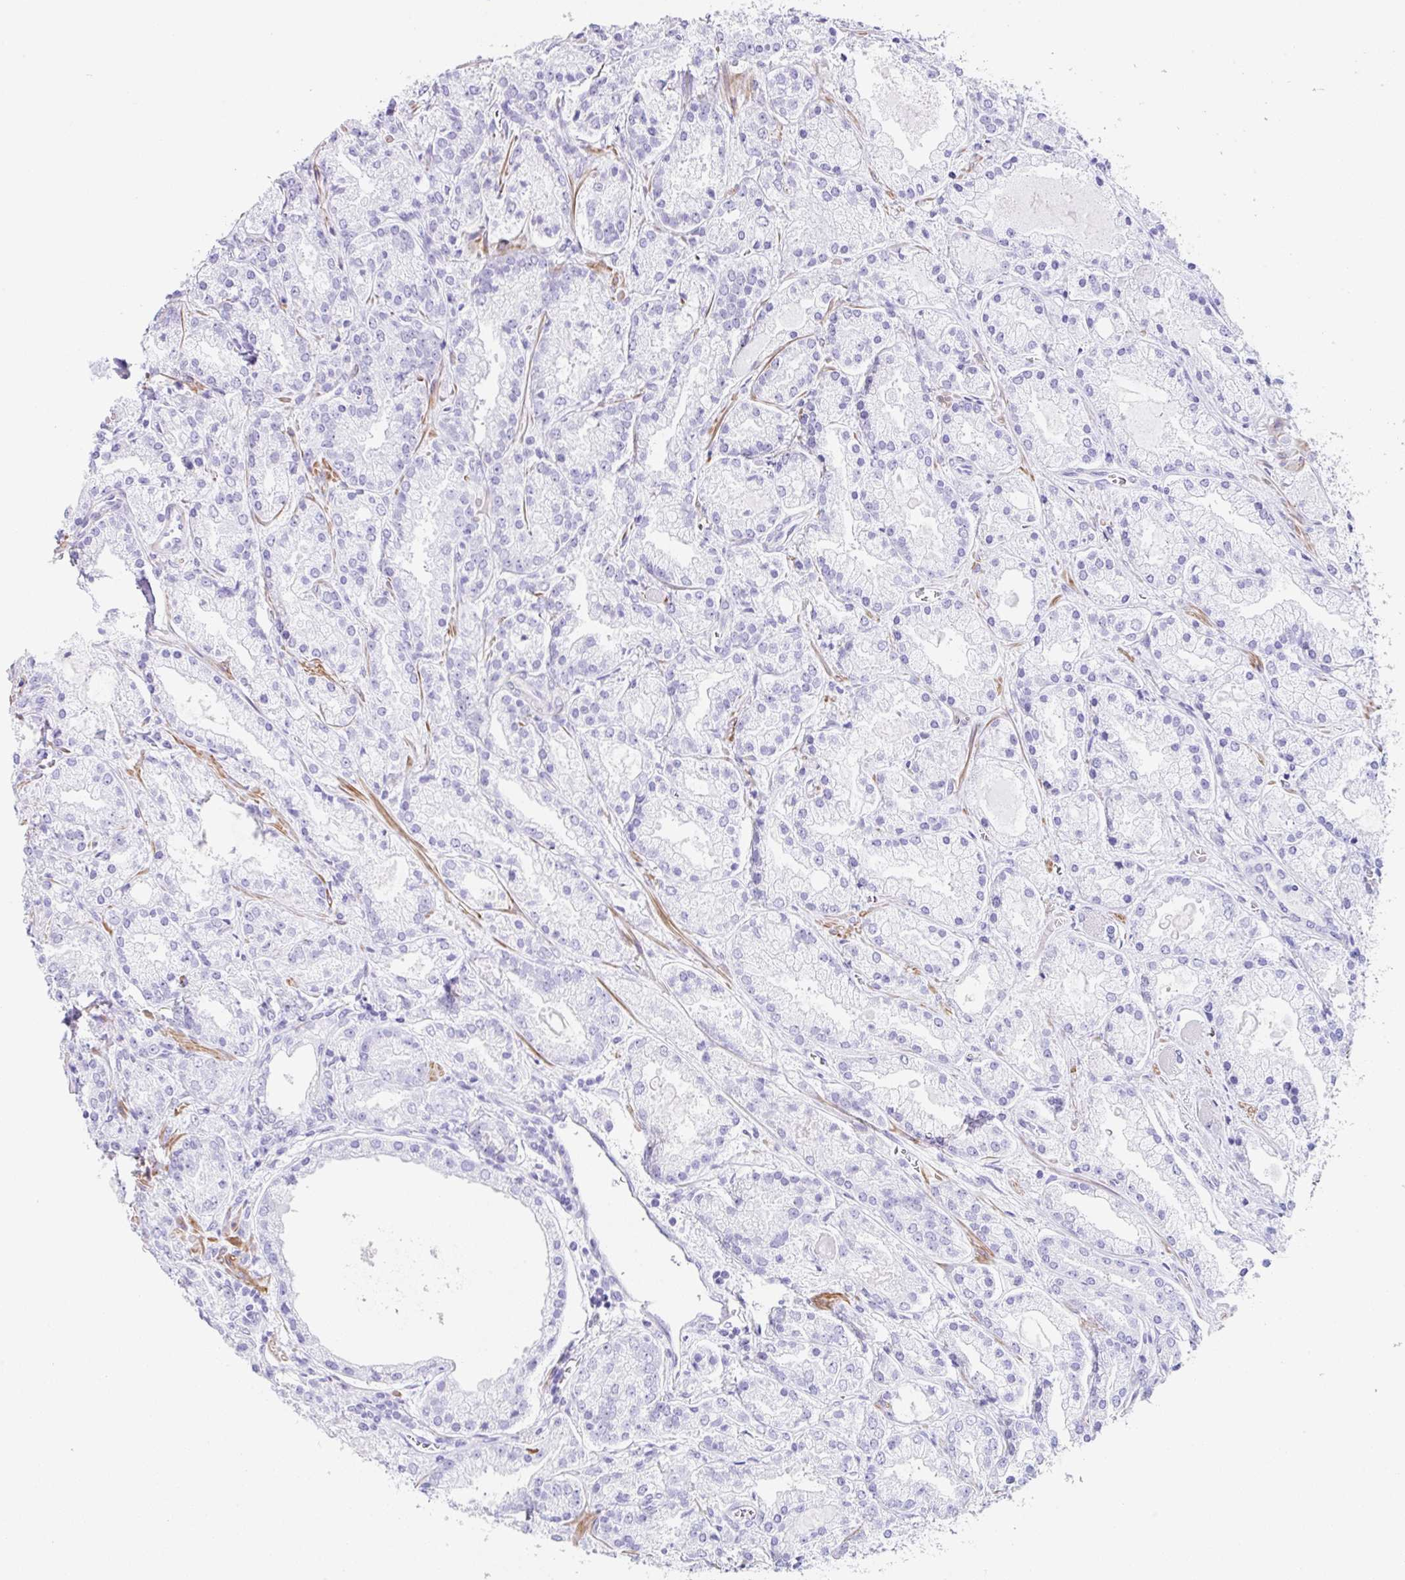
{"staining": {"intensity": "negative", "quantity": "none", "location": "none"}, "tissue": "prostate cancer", "cell_type": "Tumor cells", "image_type": "cancer", "snomed": [{"axis": "morphology", "description": "Adenocarcinoma, High grade"}, {"axis": "topography", "description": "Prostate"}], "caption": "IHC micrograph of human prostate high-grade adenocarcinoma stained for a protein (brown), which reveals no expression in tumor cells. (Stains: DAB (3,3'-diaminobenzidine) immunohistochemistry (IHC) with hematoxylin counter stain, Microscopy: brightfield microscopy at high magnification).", "gene": "CLDND2", "patient": {"sex": "male", "age": 67}}